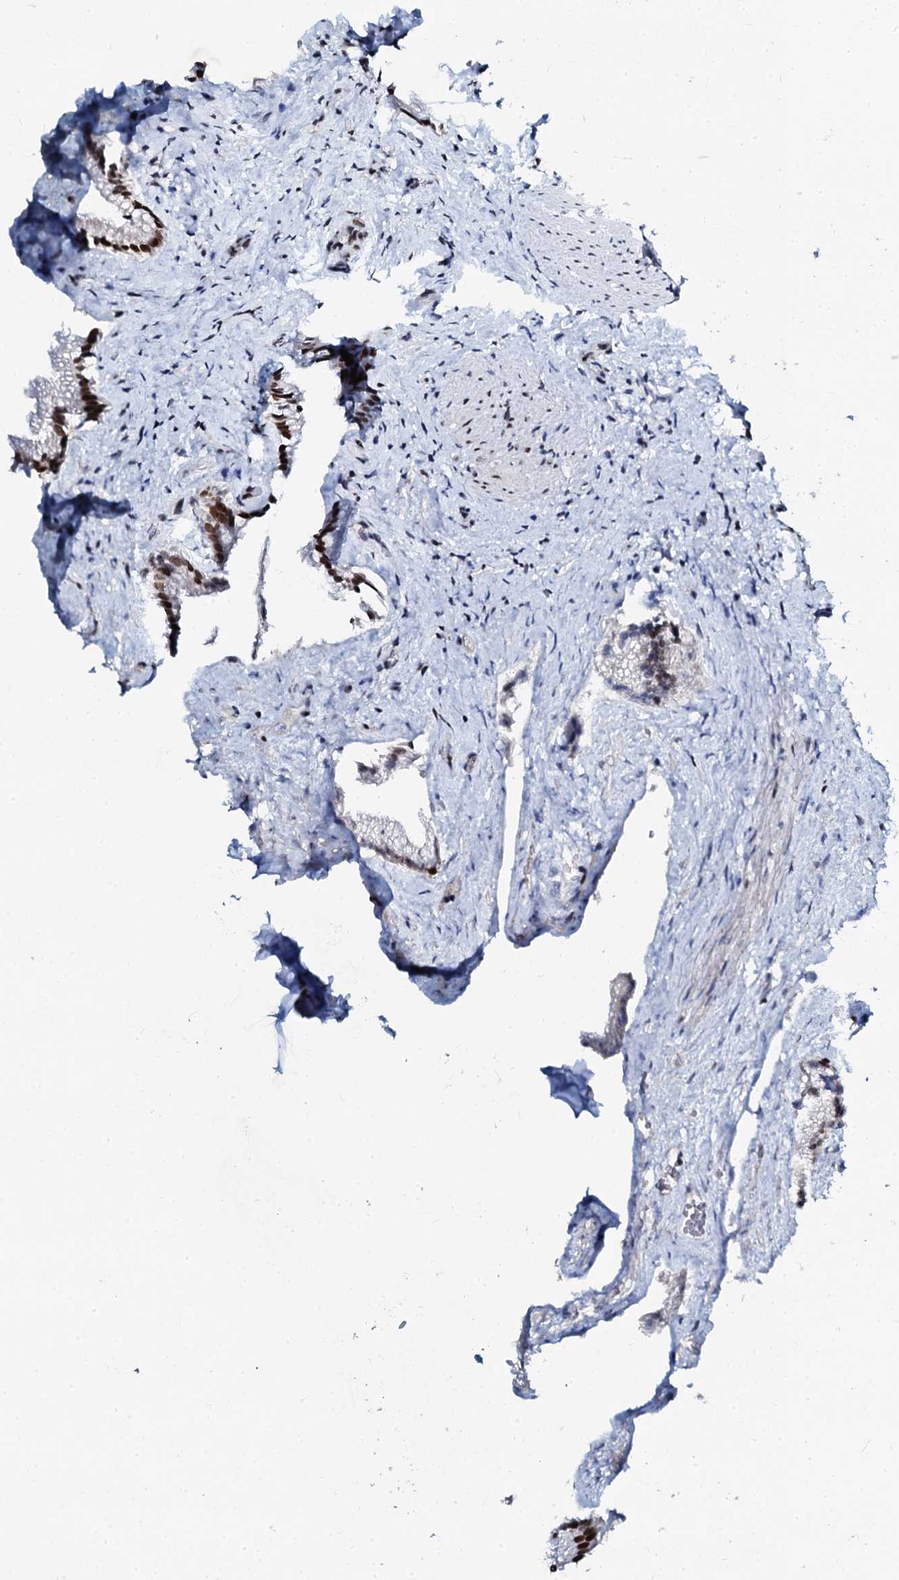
{"staining": {"intensity": "strong", "quantity": ">75%", "location": "nuclear"}, "tissue": "gallbladder", "cell_type": "Glandular cells", "image_type": "normal", "snomed": [{"axis": "morphology", "description": "Normal tissue, NOS"}, {"axis": "morphology", "description": "Inflammation, NOS"}, {"axis": "topography", "description": "Gallbladder"}], "caption": "Gallbladder stained for a protein (brown) reveals strong nuclear positive positivity in approximately >75% of glandular cells.", "gene": "SLTM", "patient": {"sex": "male", "age": 51}}